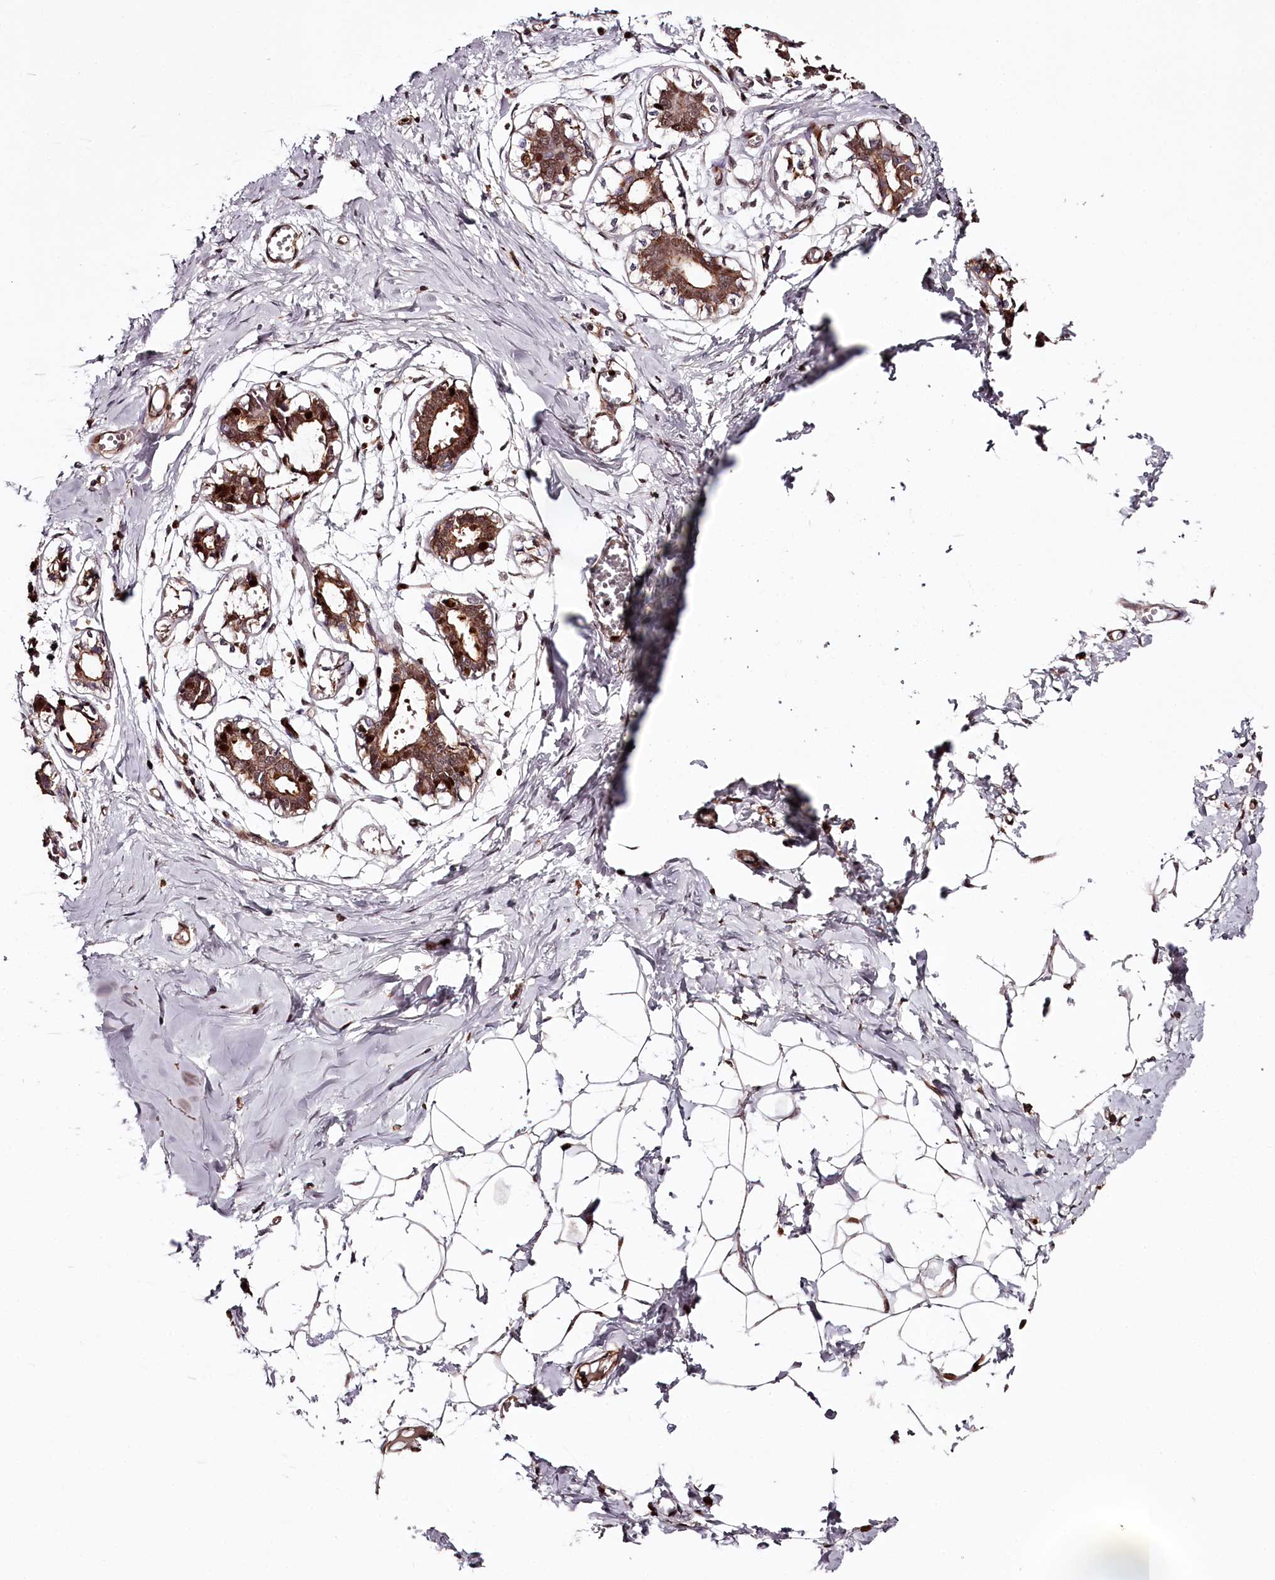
{"staining": {"intensity": "moderate", "quantity": ">75%", "location": "cytoplasmic/membranous"}, "tissue": "breast", "cell_type": "Adipocytes", "image_type": "normal", "snomed": [{"axis": "morphology", "description": "Normal tissue, NOS"}, {"axis": "topography", "description": "Breast"}], "caption": "Protein staining shows moderate cytoplasmic/membranous staining in approximately >75% of adipocytes in normal breast. The staining was performed using DAB to visualize the protein expression in brown, while the nuclei were stained in blue with hematoxylin (Magnification: 20x).", "gene": "KIF14", "patient": {"sex": "female", "age": 27}}